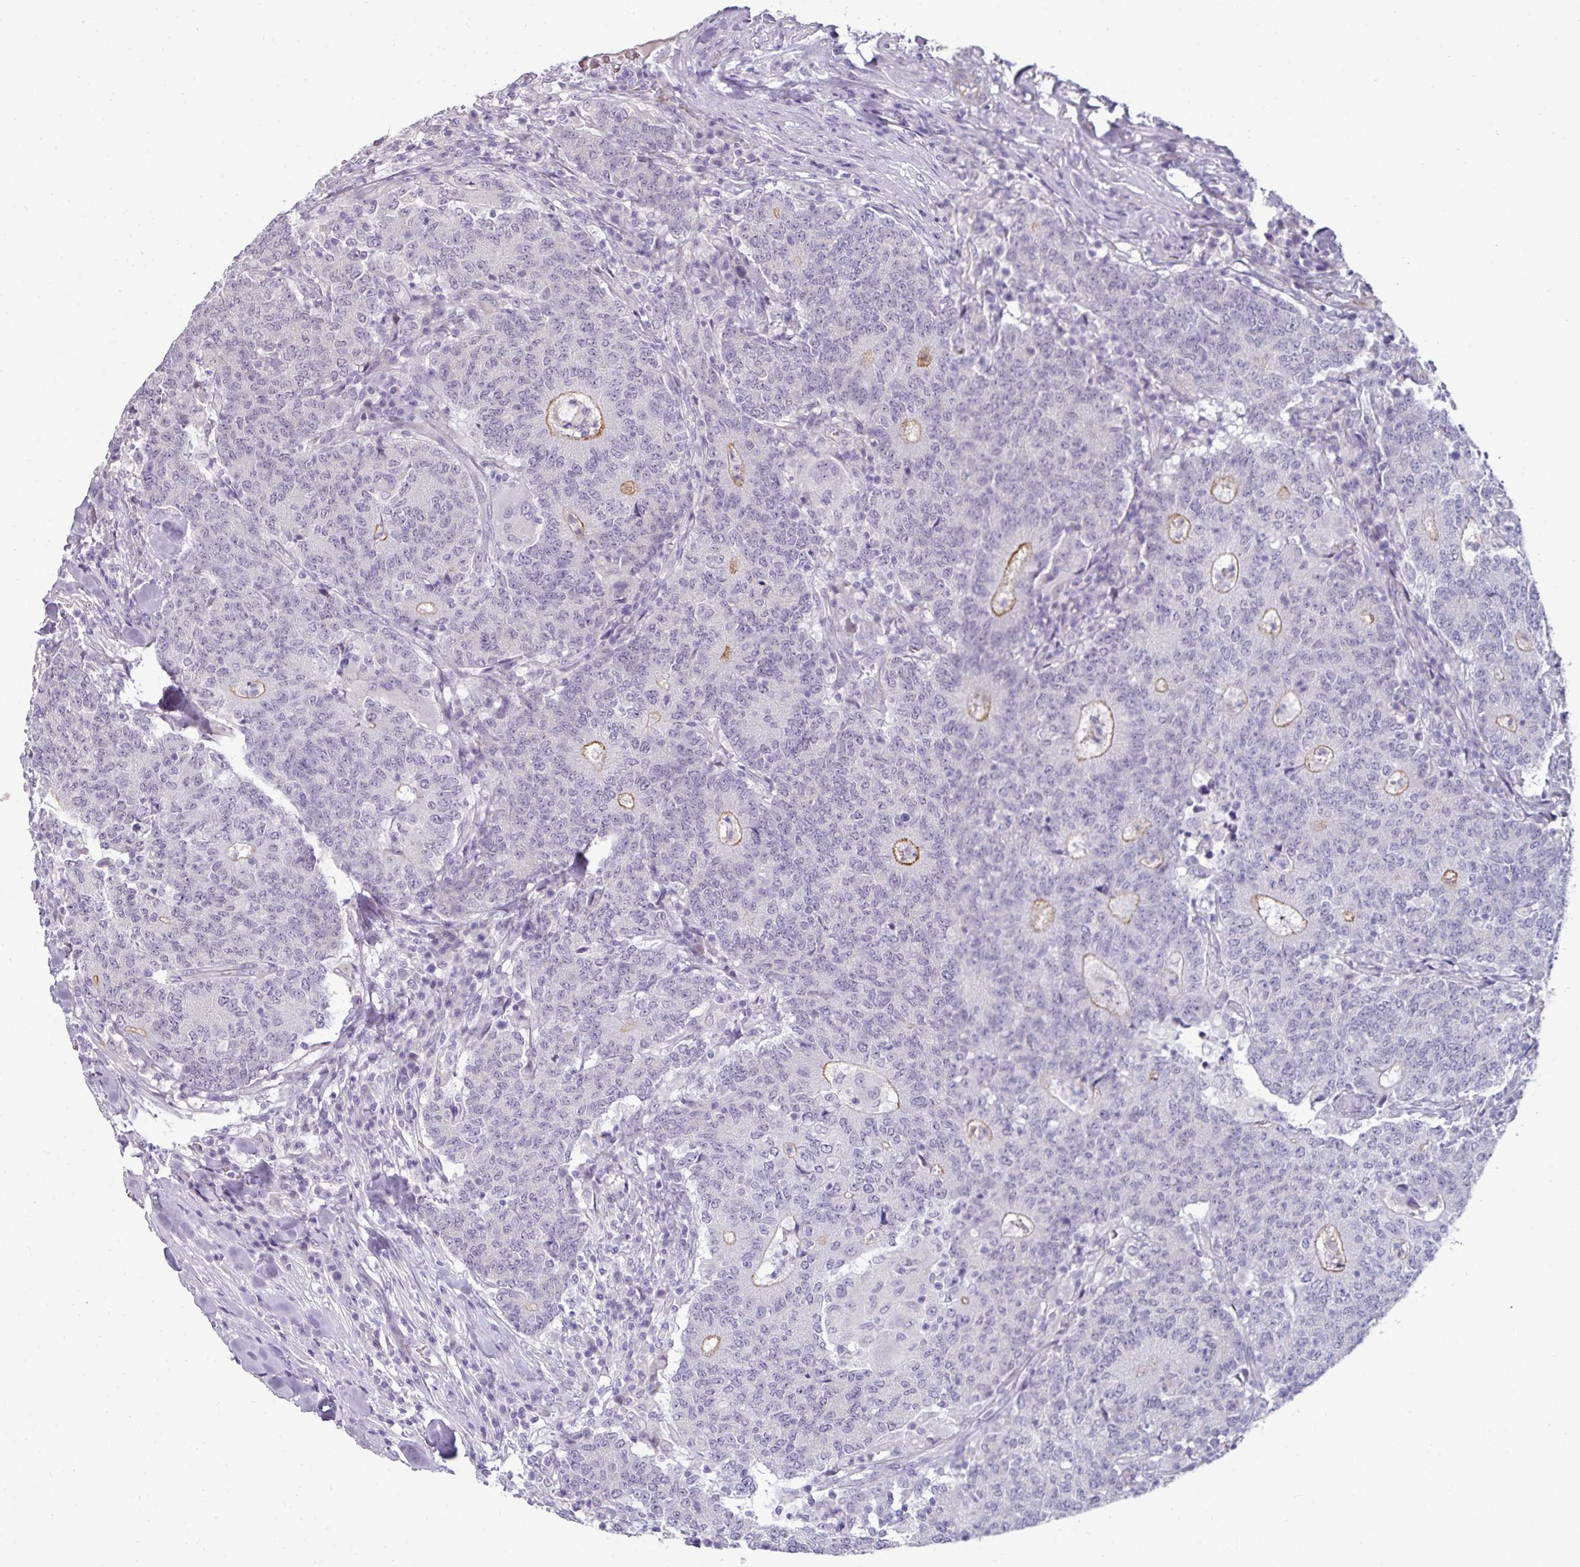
{"staining": {"intensity": "moderate", "quantity": "<25%", "location": "cytoplasmic/membranous"}, "tissue": "colorectal cancer", "cell_type": "Tumor cells", "image_type": "cancer", "snomed": [{"axis": "morphology", "description": "Adenocarcinoma, NOS"}, {"axis": "topography", "description": "Colon"}], "caption": "Moderate cytoplasmic/membranous staining for a protein is appreciated in approximately <25% of tumor cells of adenocarcinoma (colorectal) using immunohistochemistry (IHC).", "gene": "EYA3", "patient": {"sex": "female", "age": 75}}